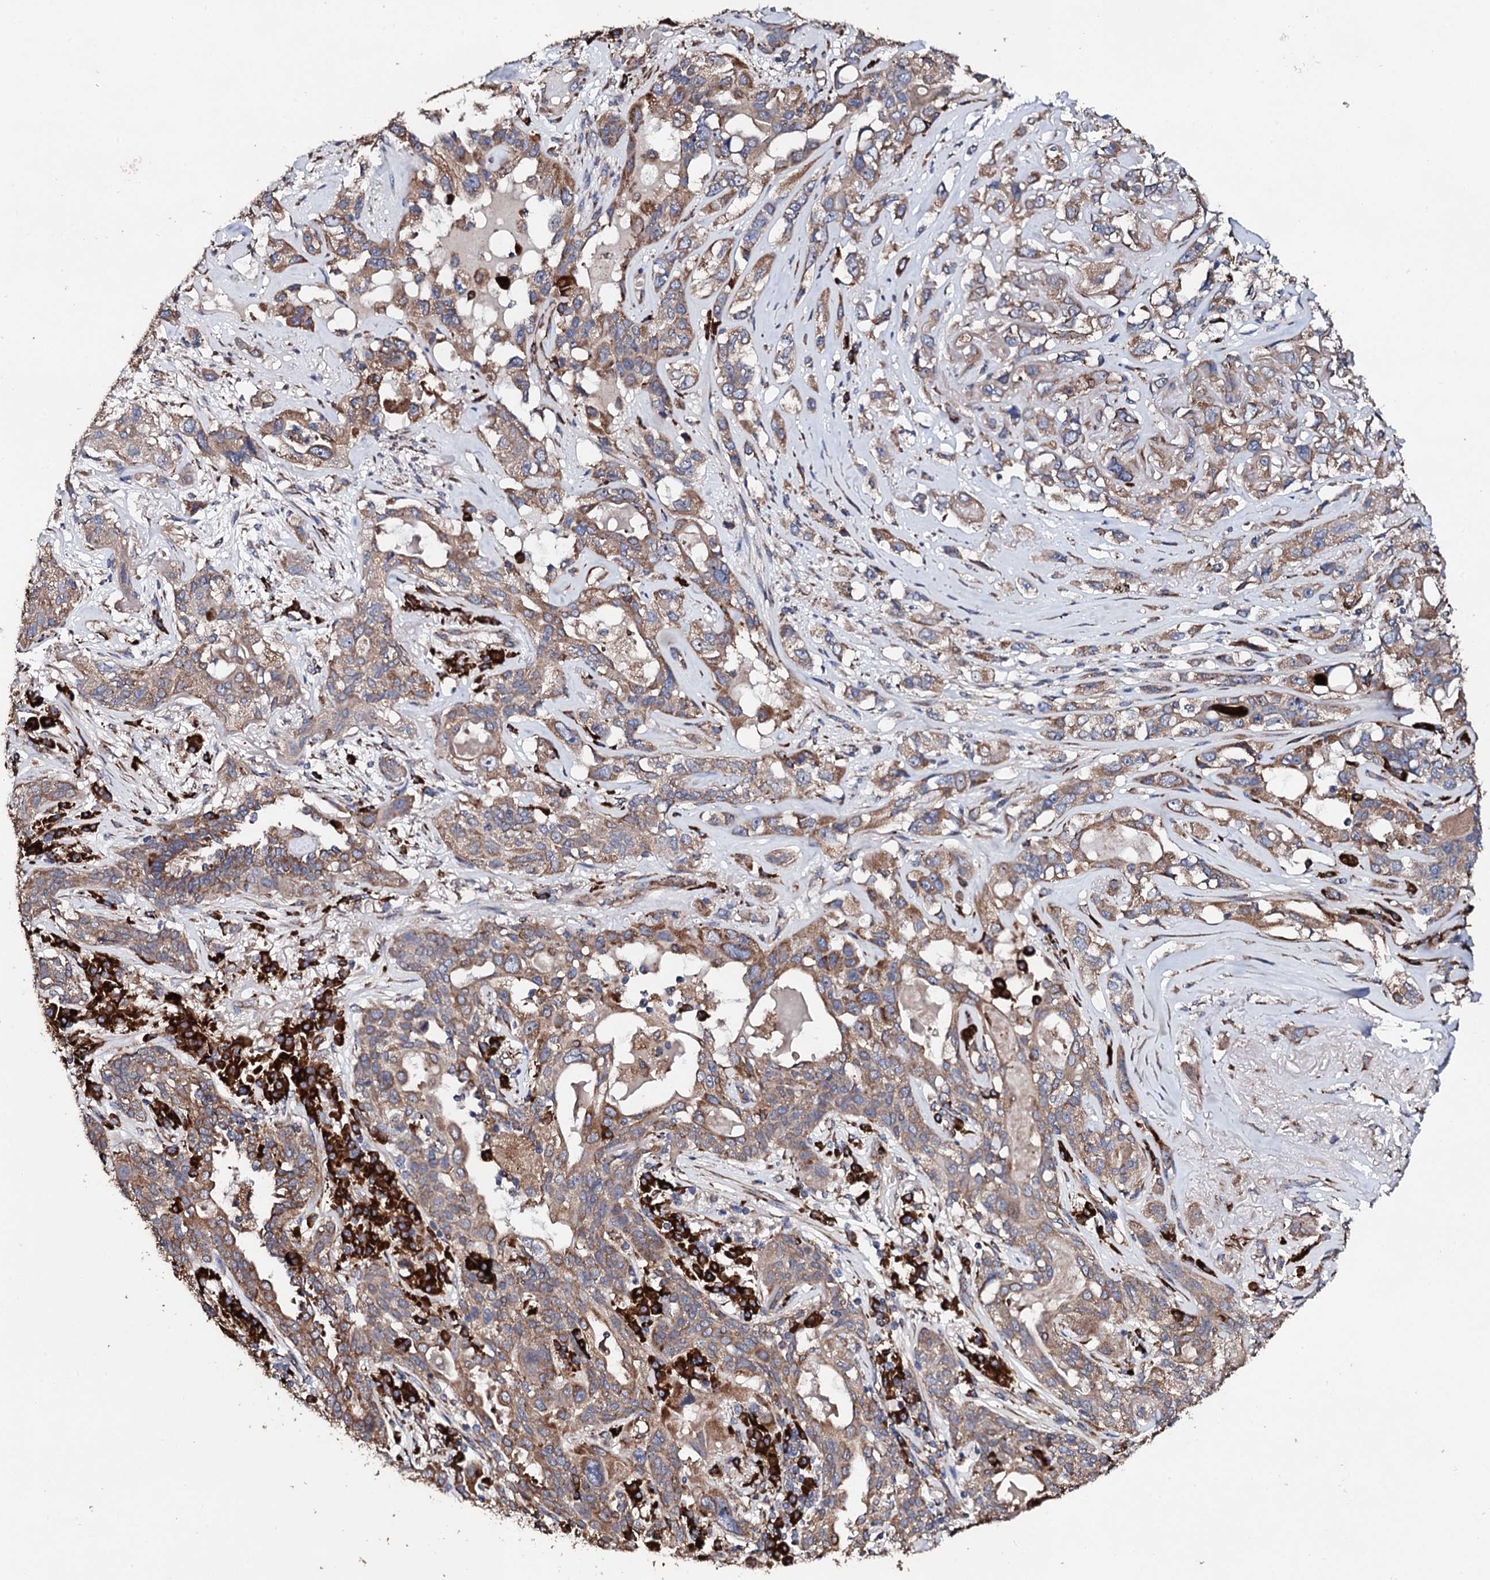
{"staining": {"intensity": "moderate", "quantity": ">75%", "location": "cytoplasmic/membranous"}, "tissue": "lung cancer", "cell_type": "Tumor cells", "image_type": "cancer", "snomed": [{"axis": "morphology", "description": "Squamous cell carcinoma, NOS"}, {"axis": "topography", "description": "Lung"}], "caption": "This is a micrograph of immunohistochemistry staining of lung cancer (squamous cell carcinoma), which shows moderate staining in the cytoplasmic/membranous of tumor cells.", "gene": "LIPT2", "patient": {"sex": "female", "age": 70}}